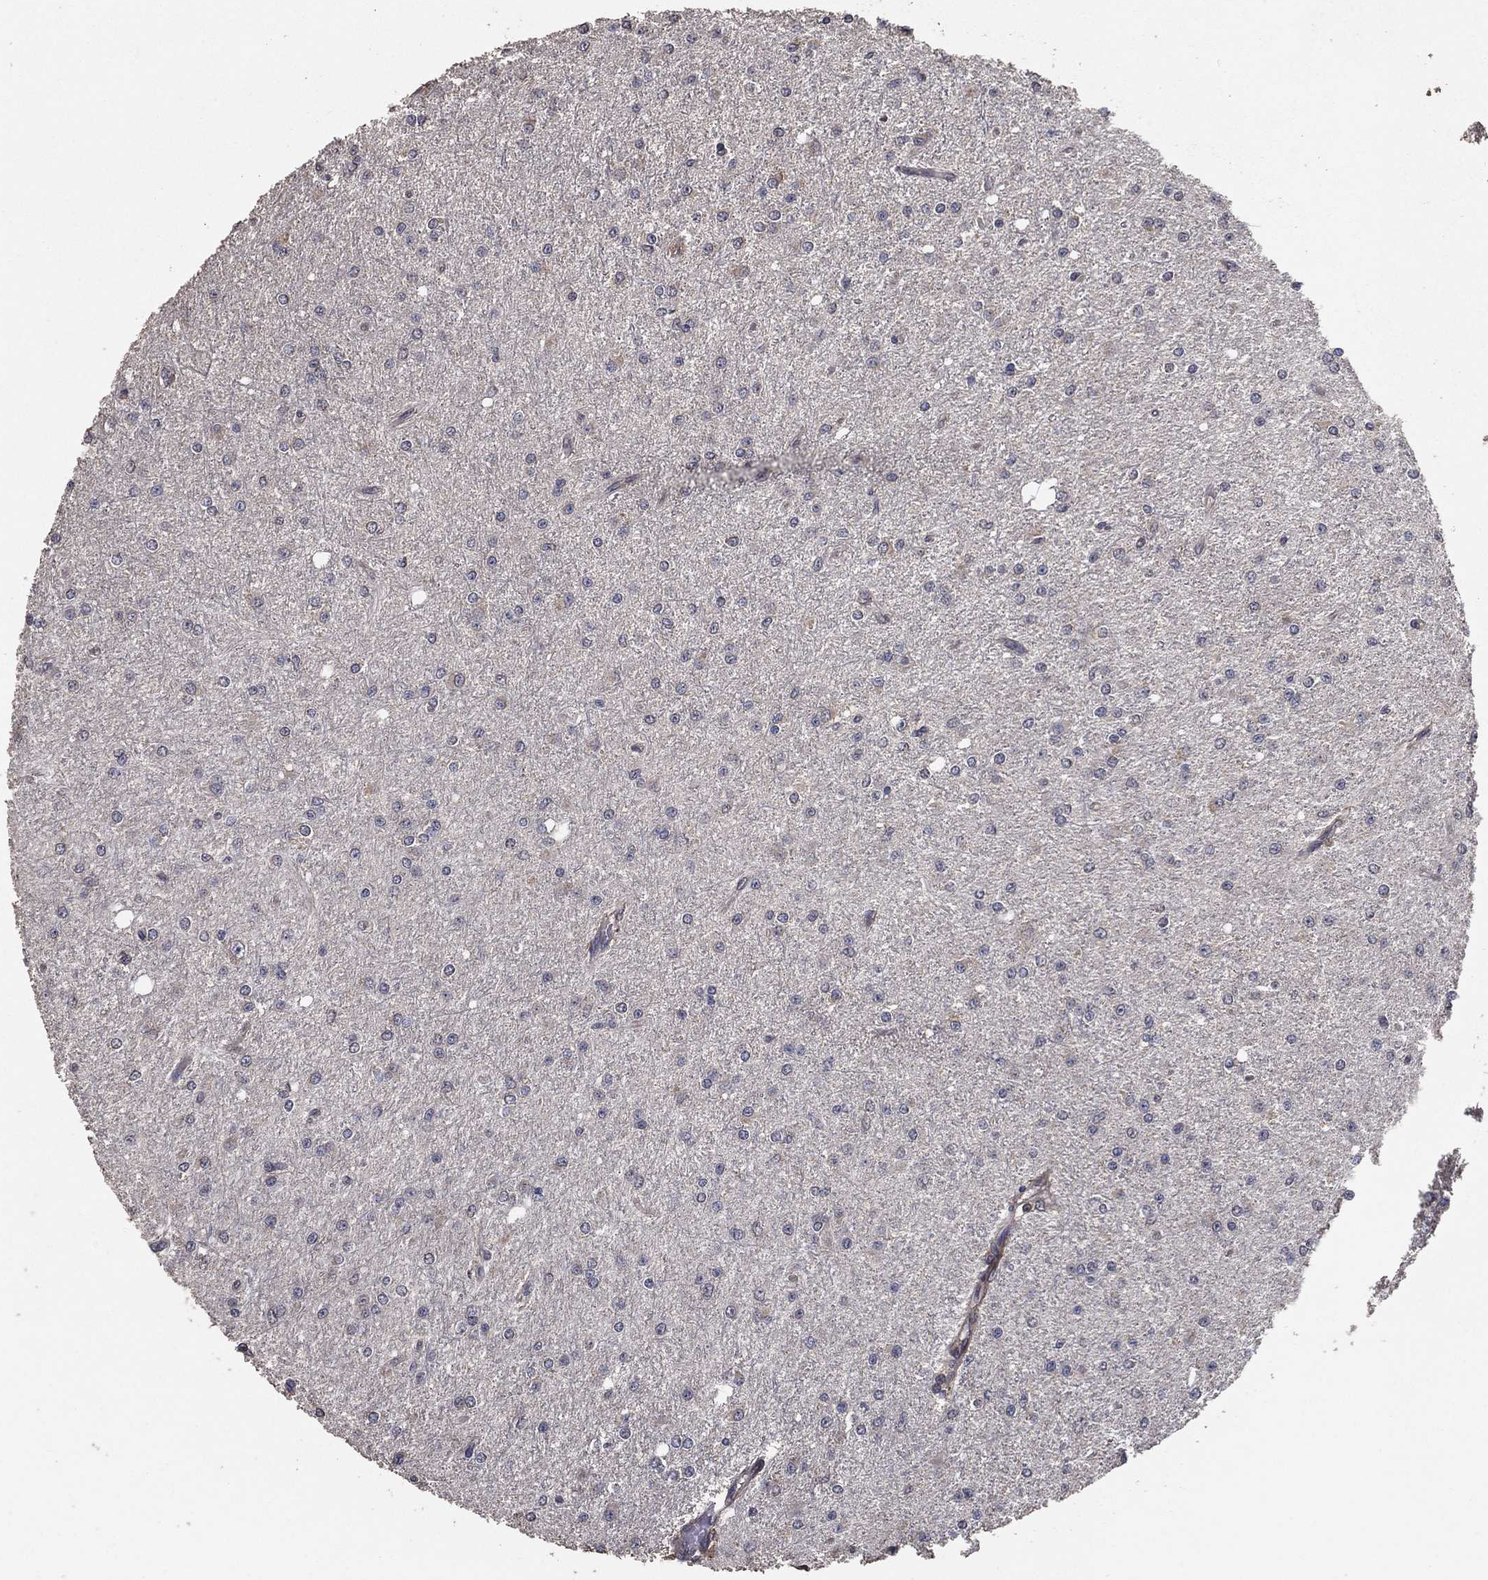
{"staining": {"intensity": "negative", "quantity": "none", "location": "none"}, "tissue": "glioma", "cell_type": "Tumor cells", "image_type": "cancer", "snomed": [{"axis": "morphology", "description": "Glioma, malignant, Low grade"}, {"axis": "topography", "description": "Brain"}], "caption": "There is no significant expression in tumor cells of low-grade glioma (malignant).", "gene": "PCNT", "patient": {"sex": "male", "age": 27}}